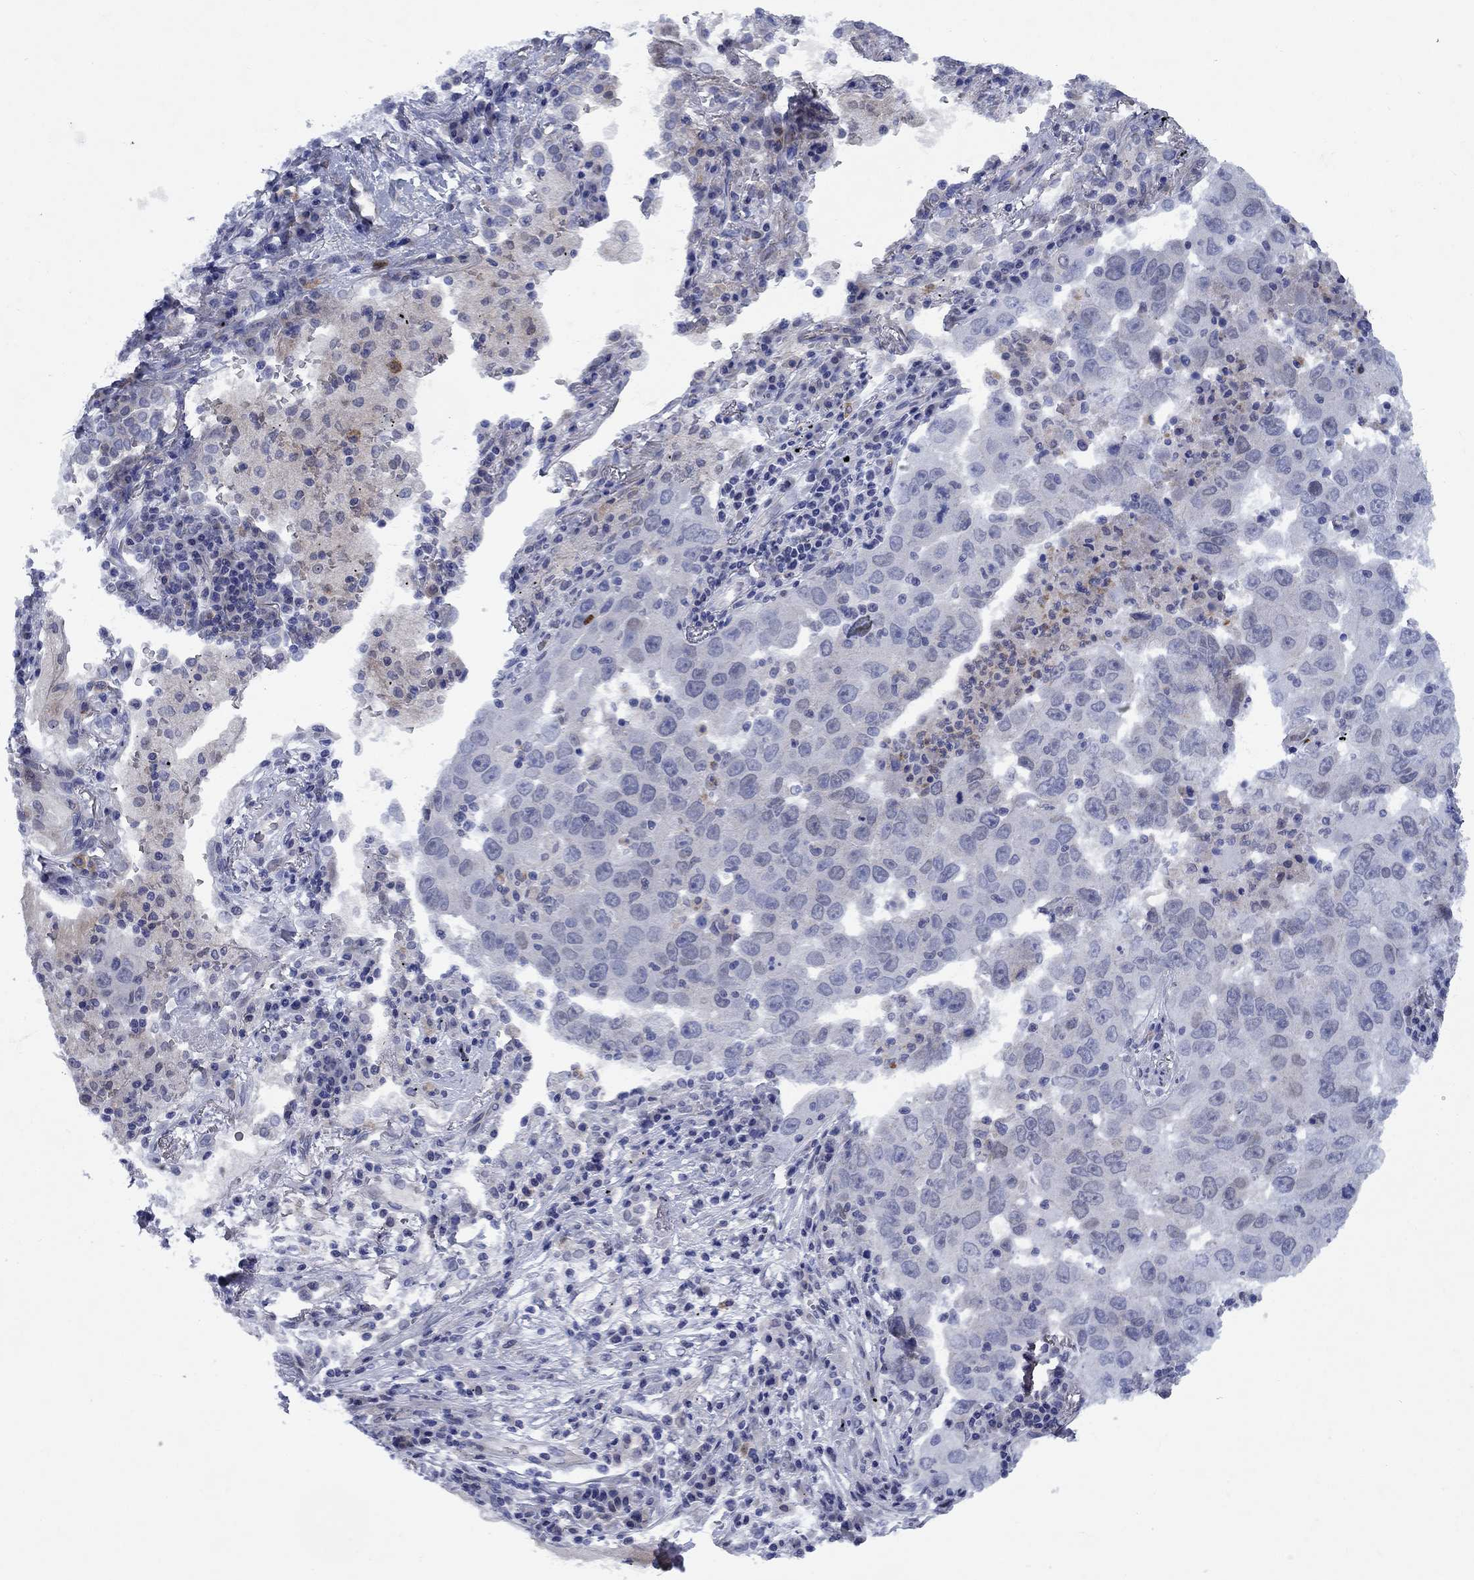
{"staining": {"intensity": "negative", "quantity": "none", "location": "none"}, "tissue": "lung cancer", "cell_type": "Tumor cells", "image_type": "cancer", "snomed": [{"axis": "morphology", "description": "Adenocarcinoma, NOS"}, {"axis": "topography", "description": "Lung"}], "caption": "Tumor cells are negative for brown protein staining in lung cancer.", "gene": "STAB2", "patient": {"sex": "male", "age": 73}}